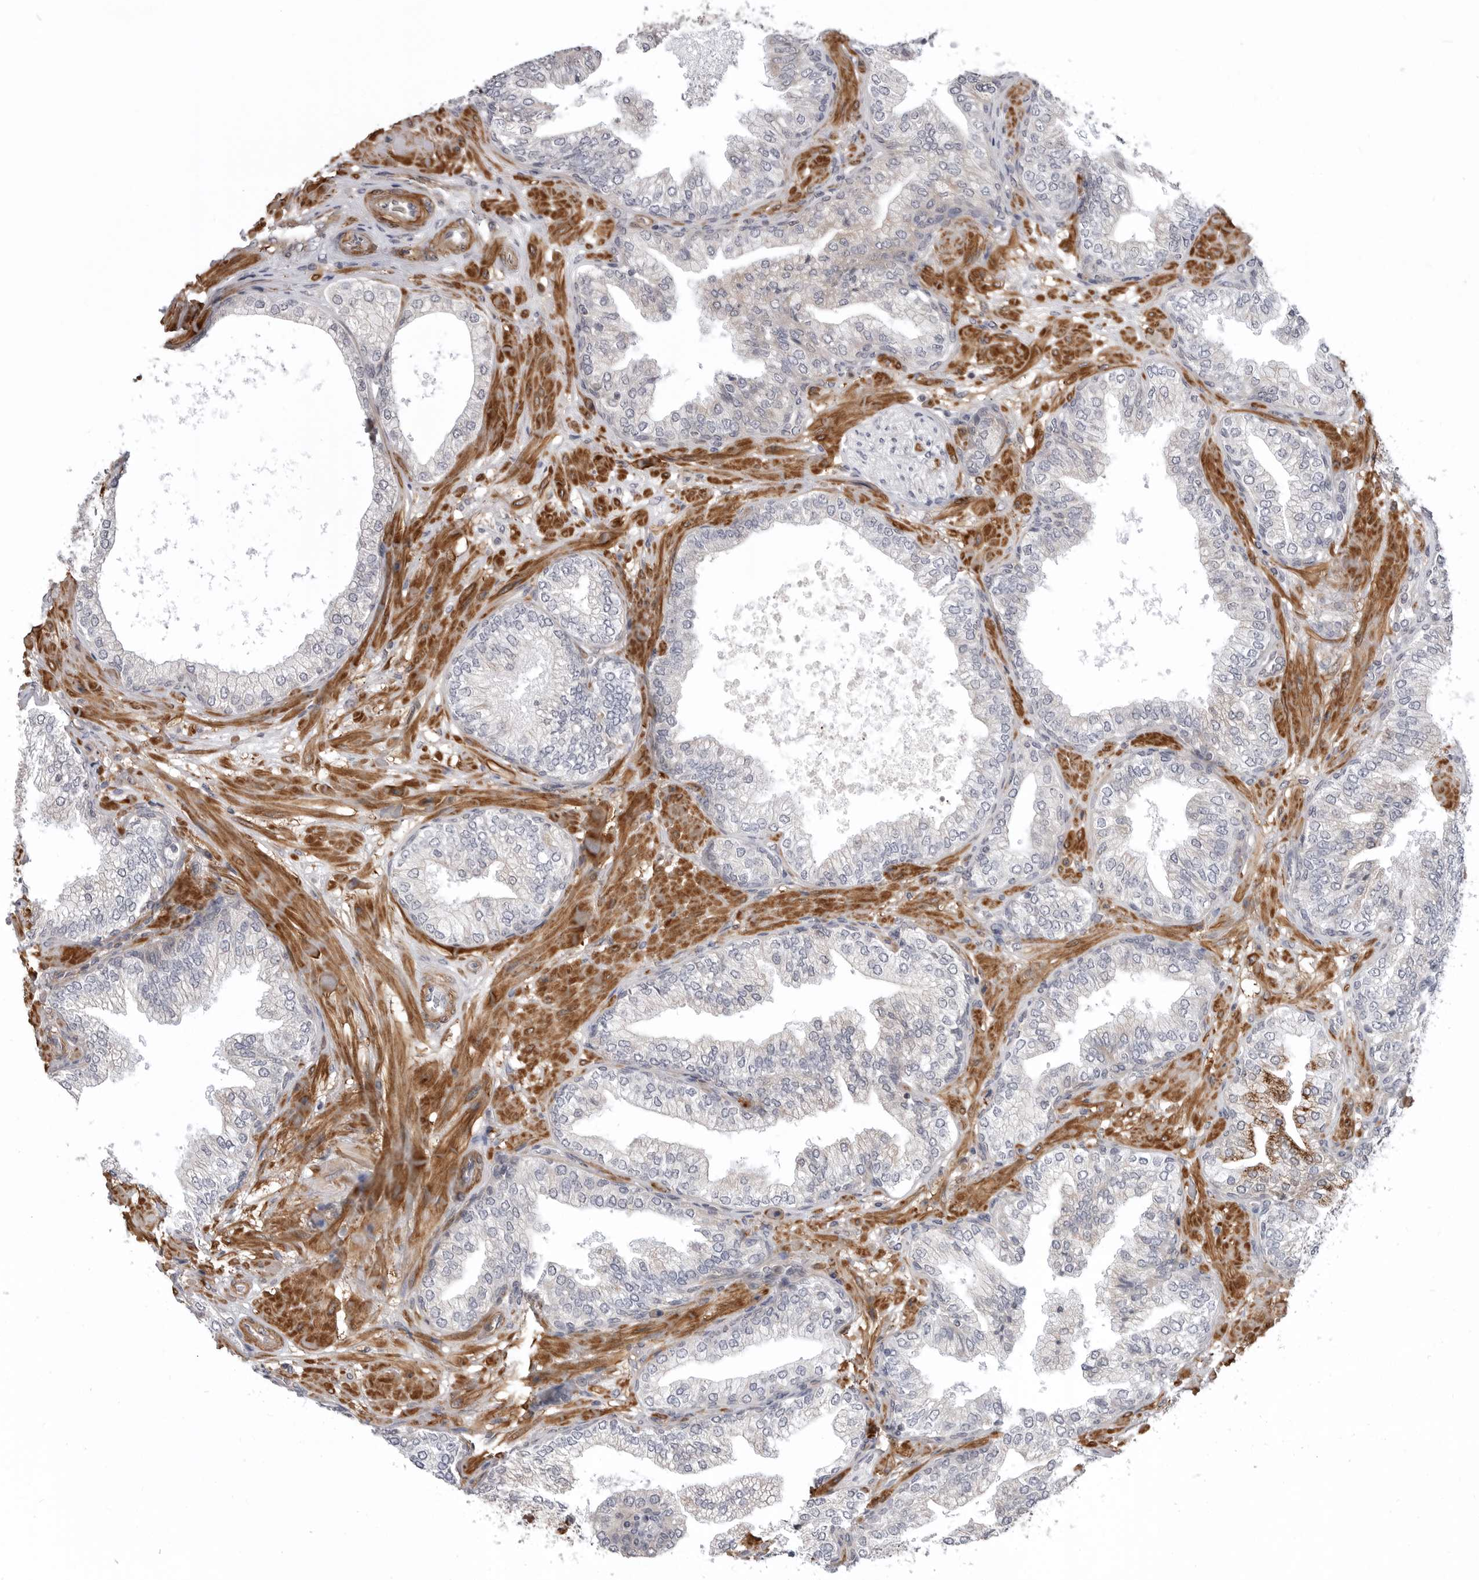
{"staining": {"intensity": "negative", "quantity": "none", "location": "none"}, "tissue": "prostate cancer", "cell_type": "Tumor cells", "image_type": "cancer", "snomed": [{"axis": "morphology", "description": "Adenocarcinoma, High grade"}, {"axis": "topography", "description": "Prostate"}], "caption": "Tumor cells are negative for protein expression in human prostate high-grade adenocarcinoma.", "gene": "SCP2", "patient": {"sex": "male", "age": 59}}